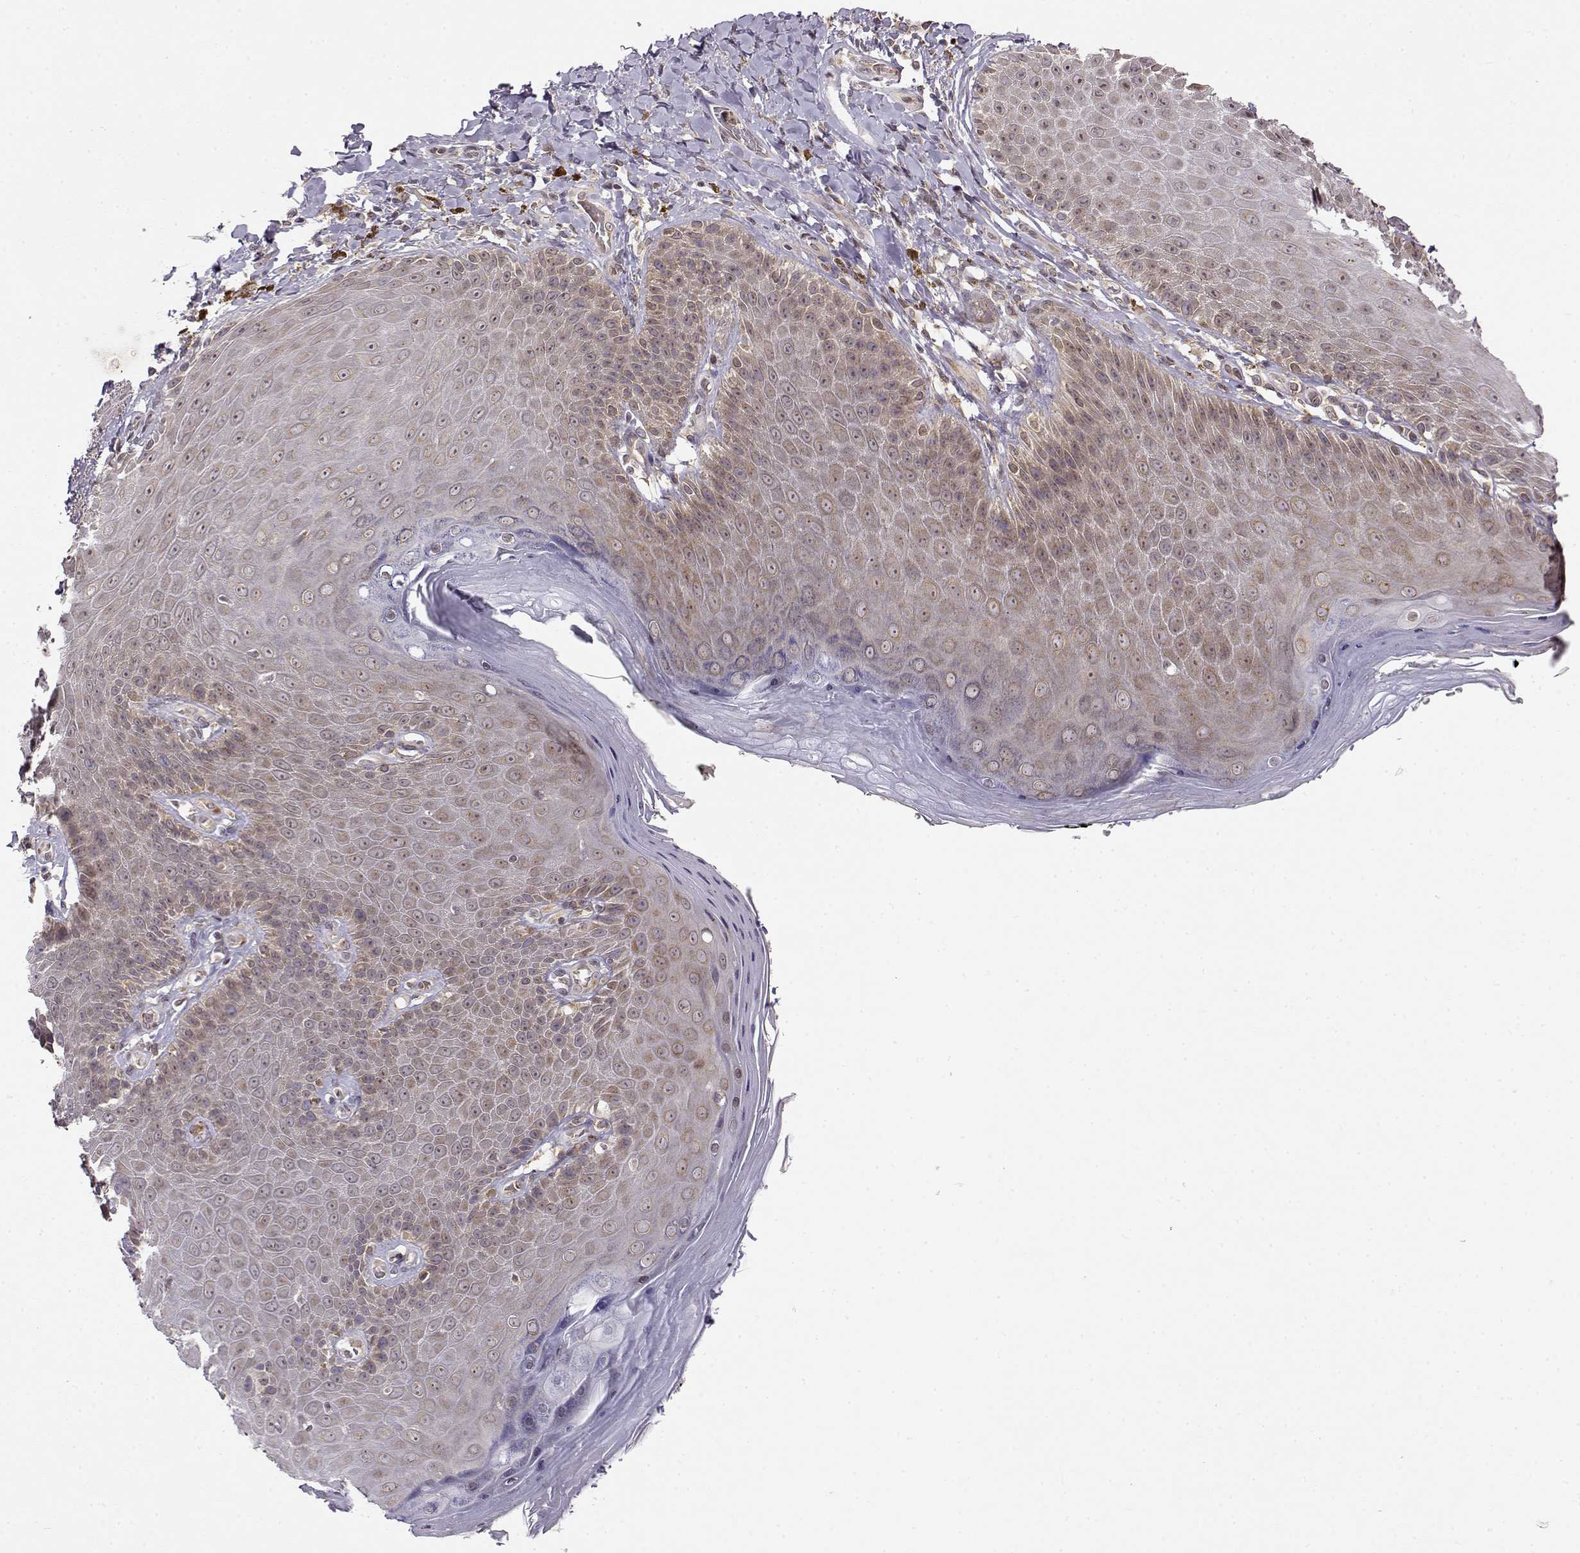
{"staining": {"intensity": "weak", "quantity": ">75%", "location": "cytoplasmic/membranous"}, "tissue": "skin", "cell_type": "Epidermal cells", "image_type": "normal", "snomed": [{"axis": "morphology", "description": "Normal tissue, NOS"}, {"axis": "topography", "description": "Anal"}], "caption": "Brown immunohistochemical staining in benign skin reveals weak cytoplasmic/membranous expression in approximately >75% of epidermal cells. (DAB IHC with brightfield microscopy, high magnification).", "gene": "ERGIC2", "patient": {"sex": "male", "age": 53}}